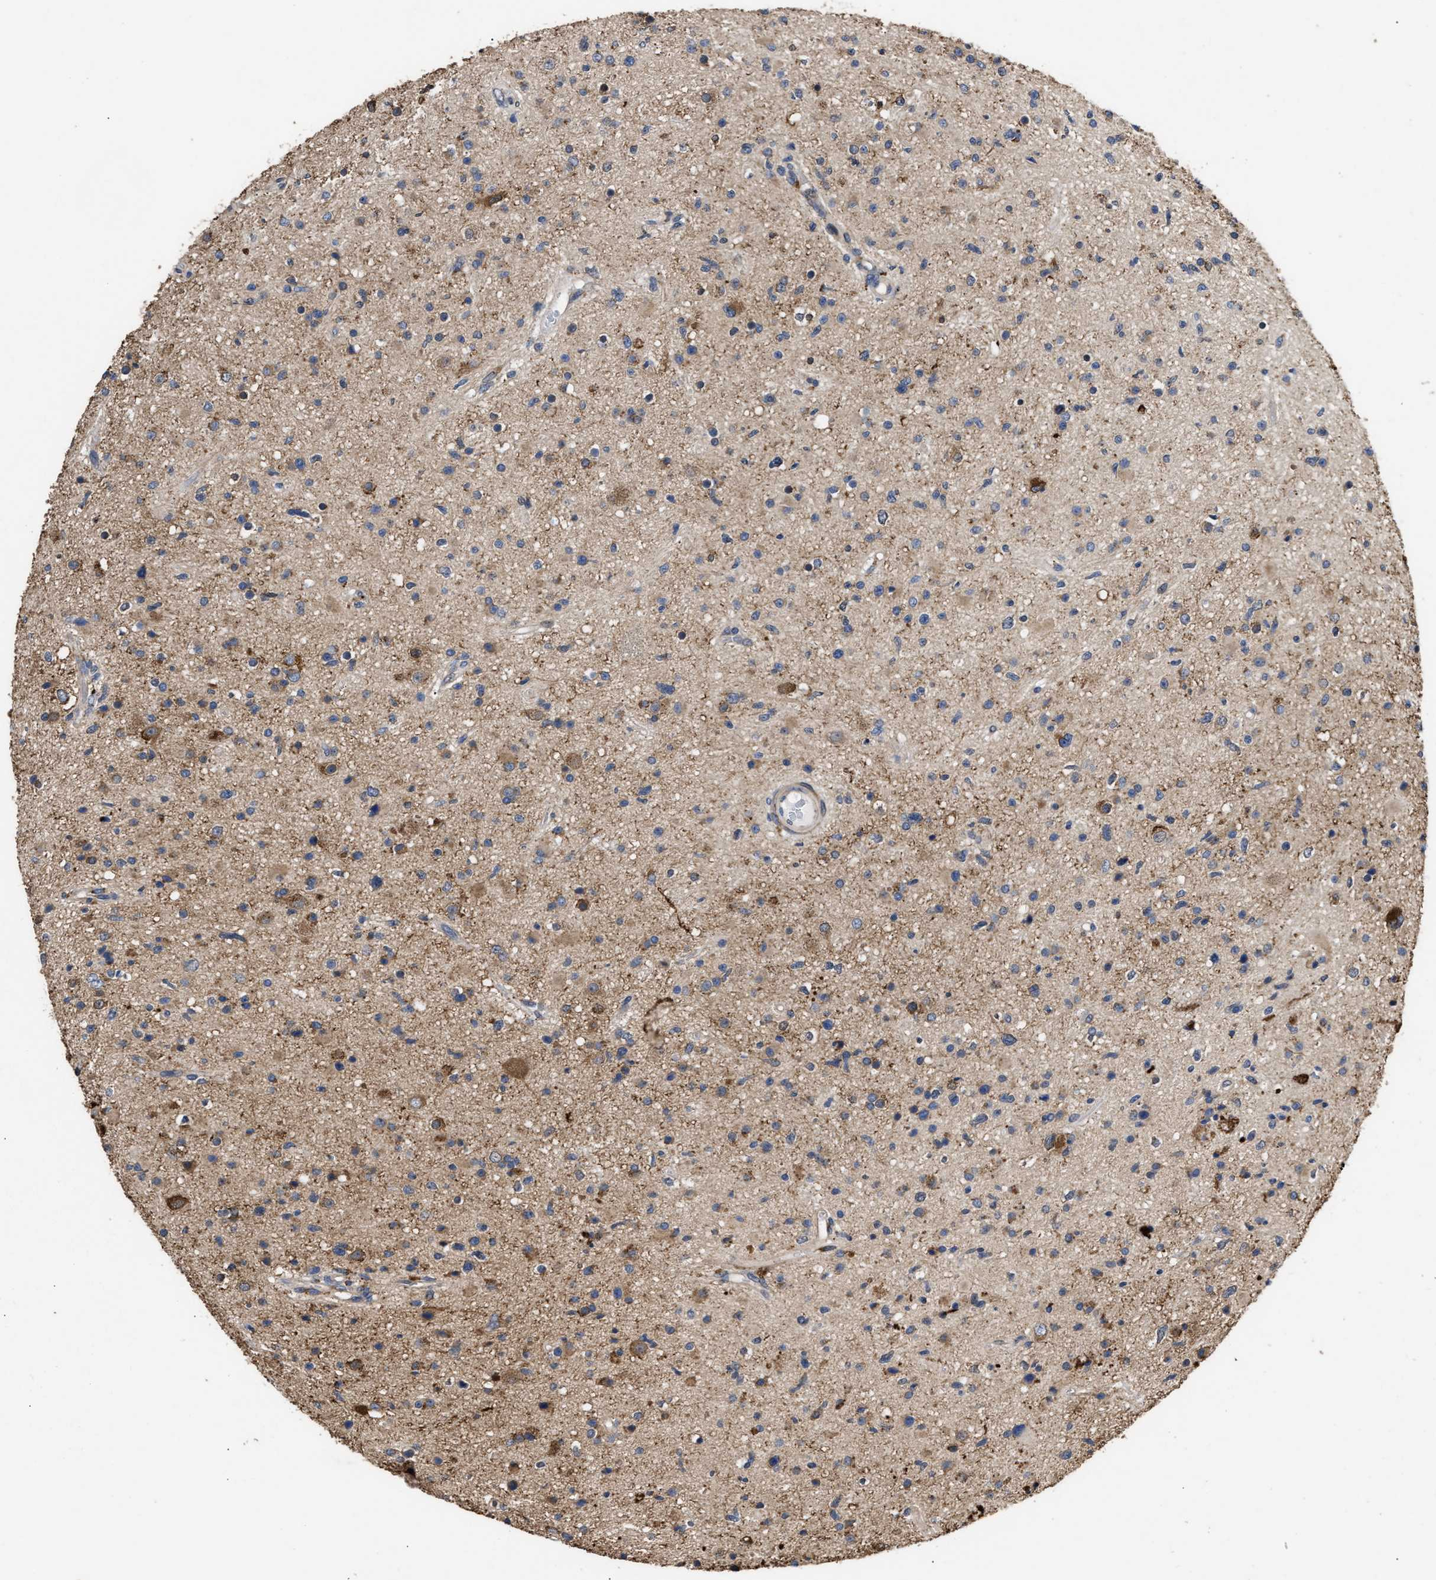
{"staining": {"intensity": "moderate", "quantity": "25%-75%", "location": "cytoplasmic/membranous"}, "tissue": "glioma", "cell_type": "Tumor cells", "image_type": "cancer", "snomed": [{"axis": "morphology", "description": "Glioma, malignant, High grade"}, {"axis": "topography", "description": "Brain"}], "caption": "Moderate cytoplasmic/membranous positivity for a protein is identified in about 25%-75% of tumor cells of glioma using immunohistochemistry.", "gene": "GOSR1", "patient": {"sex": "male", "age": 33}}